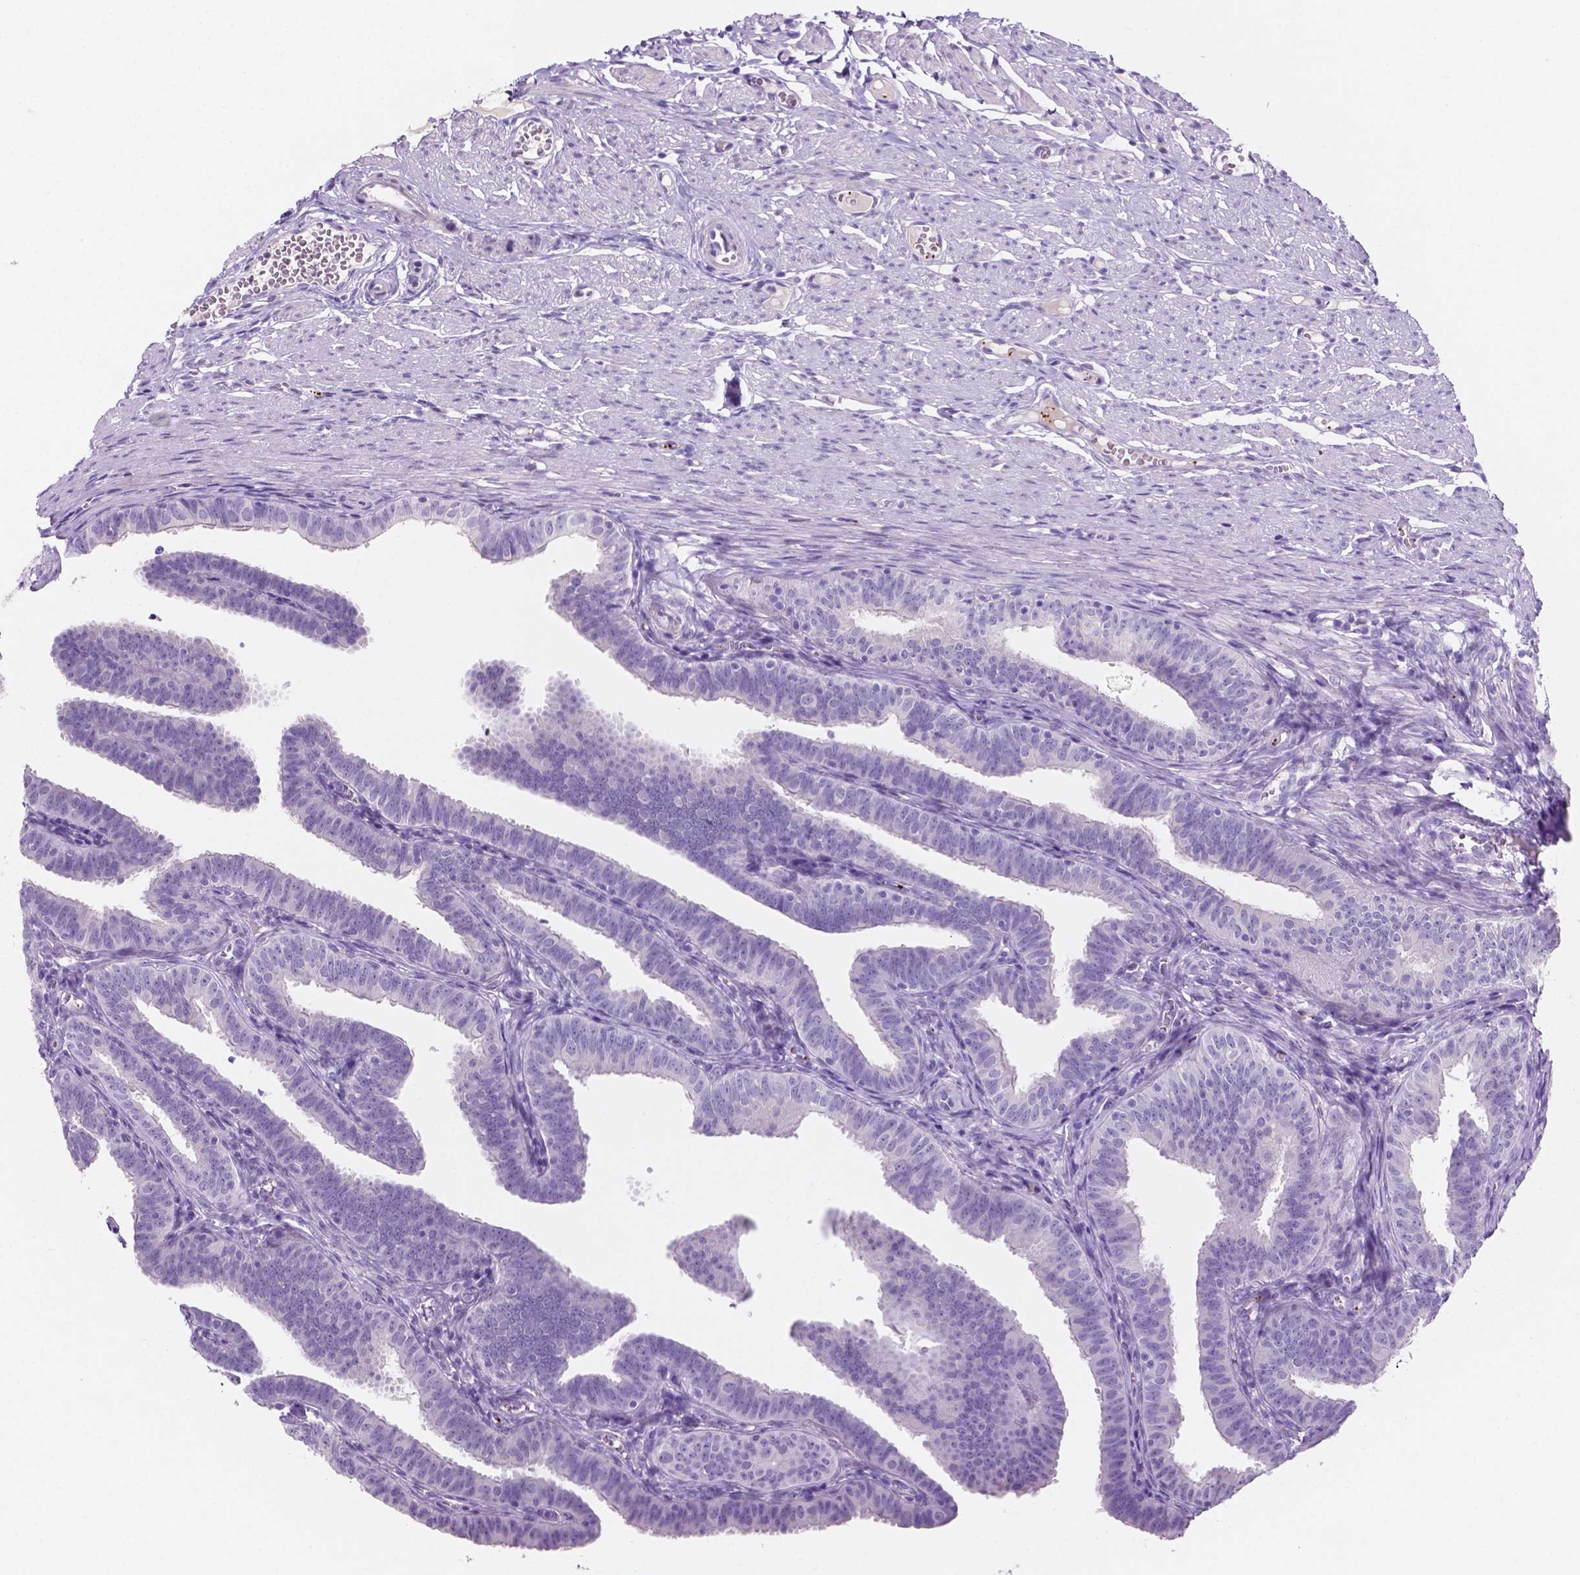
{"staining": {"intensity": "negative", "quantity": "none", "location": "none"}, "tissue": "fallopian tube", "cell_type": "Glandular cells", "image_type": "normal", "snomed": [{"axis": "morphology", "description": "Normal tissue, NOS"}, {"axis": "topography", "description": "Fallopian tube"}], "caption": "Protein analysis of benign fallopian tube shows no significant staining in glandular cells. The staining was performed using DAB to visualize the protein expression in brown, while the nuclei were stained in blue with hematoxylin (Magnification: 20x).", "gene": "EBLN2", "patient": {"sex": "female", "age": 25}}